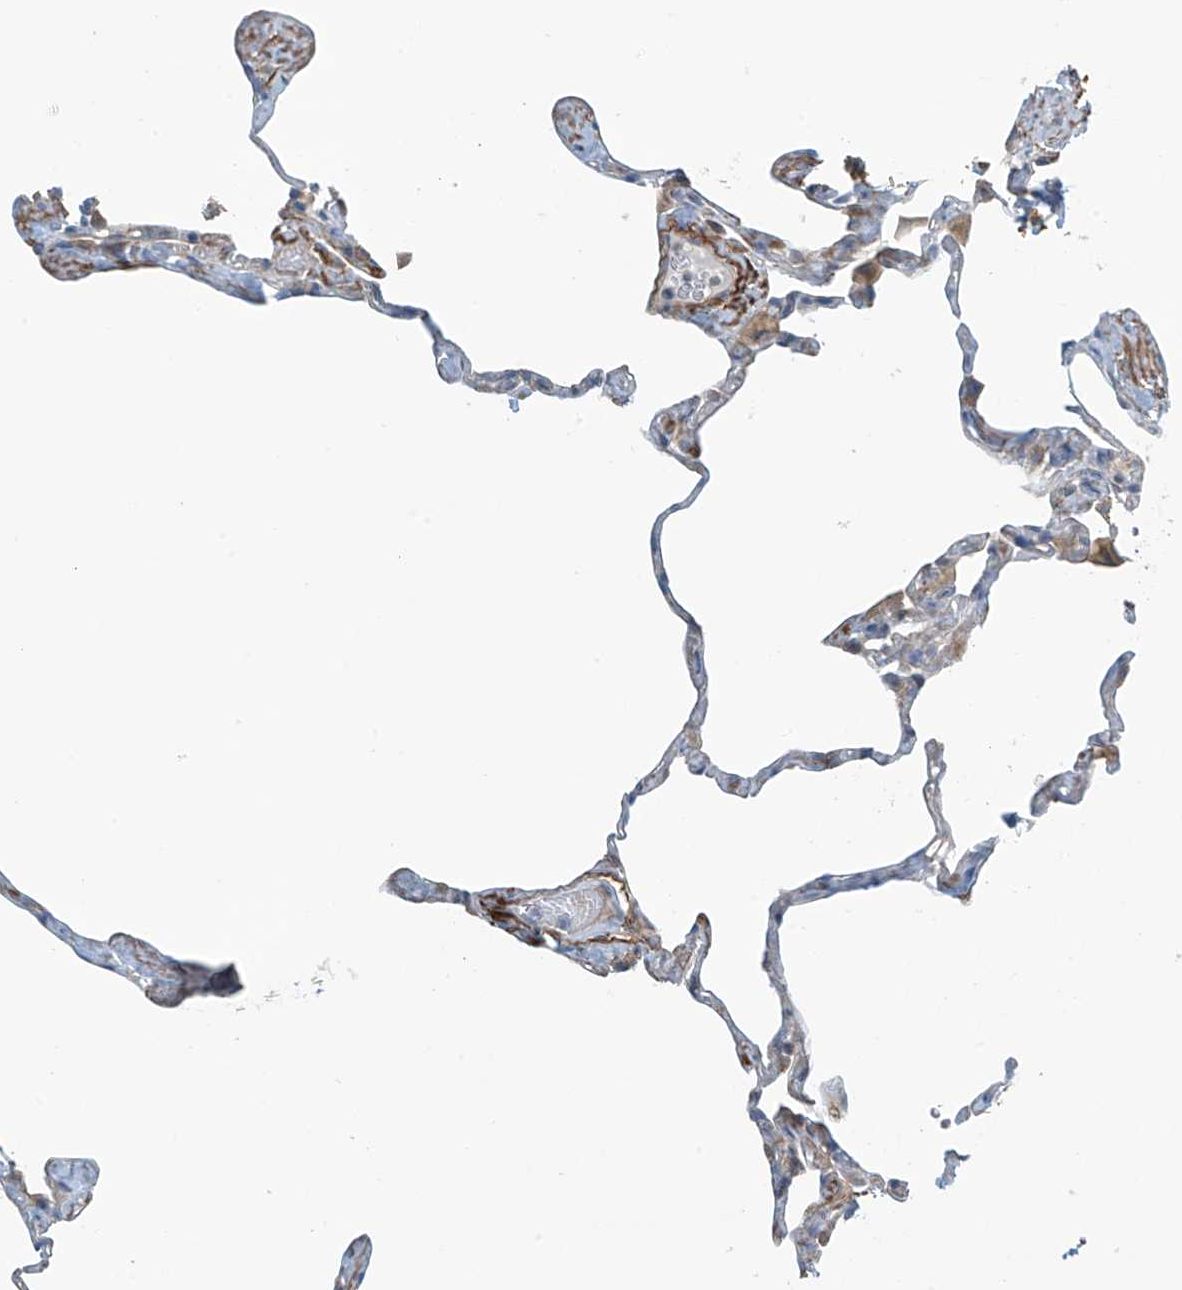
{"staining": {"intensity": "weak", "quantity": "<25%", "location": "cytoplasmic/membranous"}, "tissue": "lung", "cell_type": "Alveolar cells", "image_type": "normal", "snomed": [{"axis": "morphology", "description": "Normal tissue, NOS"}, {"axis": "topography", "description": "Lung"}], "caption": "Immunohistochemistry micrograph of benign lung: lung stained with DAB (3,3'-diaminobenzidine) demonstrates no significant protein expression in alveolar cells. The staining is performed using DAB brown chromogen with nuclei counter-stained in using hematoxylin.", "gene": "FSD1L", "patient": {"sex": "male", "age": 65}}